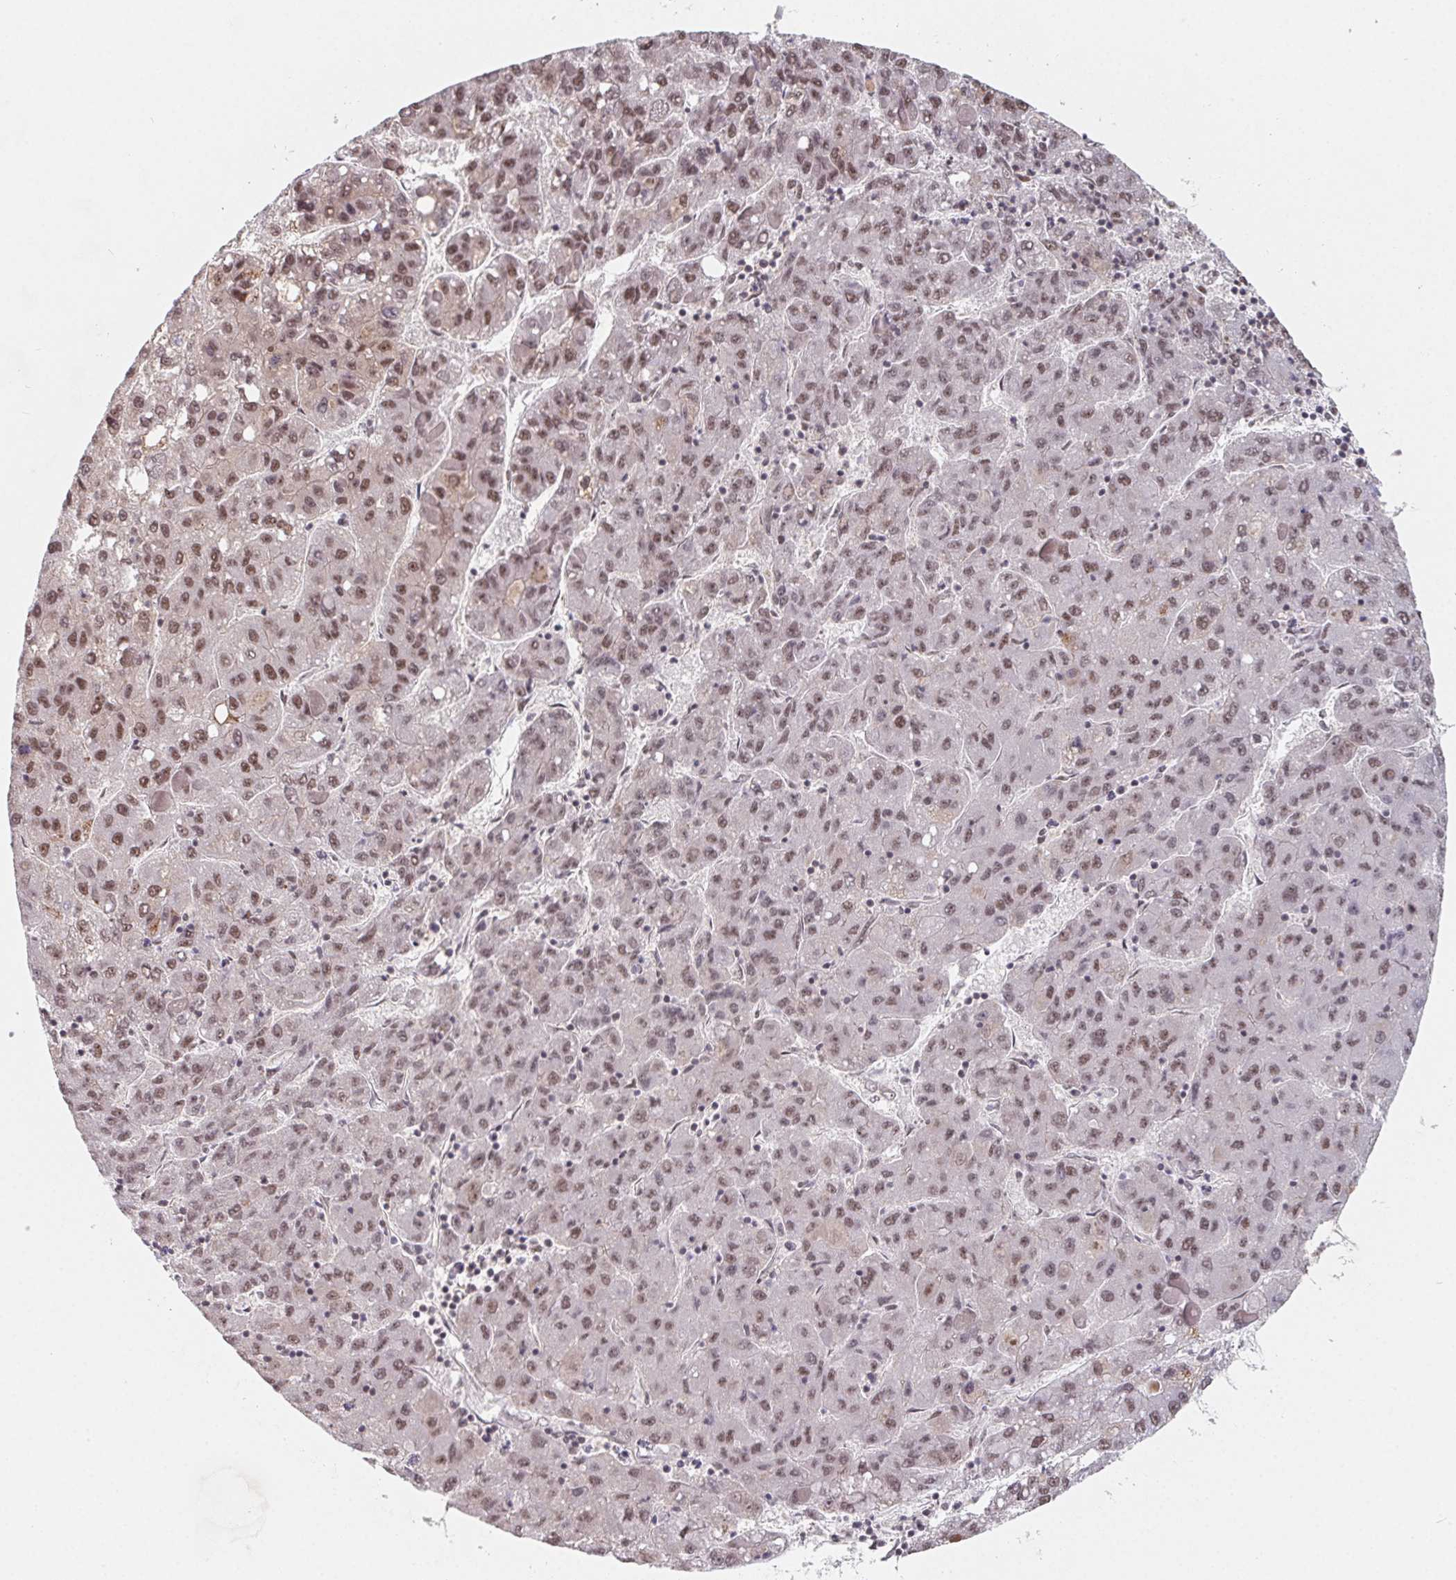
{"staining": {"intensity": "moderate", "quantity": ">75%", "location": "nuclear"}, "tissue": "liver cancer", "cell_type": "Tumor cells", "image_type": "cancer", "snomed": [{"axis": "morphology", "description": "Carcinoma, Hepatocellular, NOS"}, {"axis": "topography", "description": "Liver"}], "caption": "Liver cancer stained for a protein demonstrates moderate nuclear positivity in tumor cells.", "gene": "TCERG1", "patient": {"sex": "female", "age": 82}}